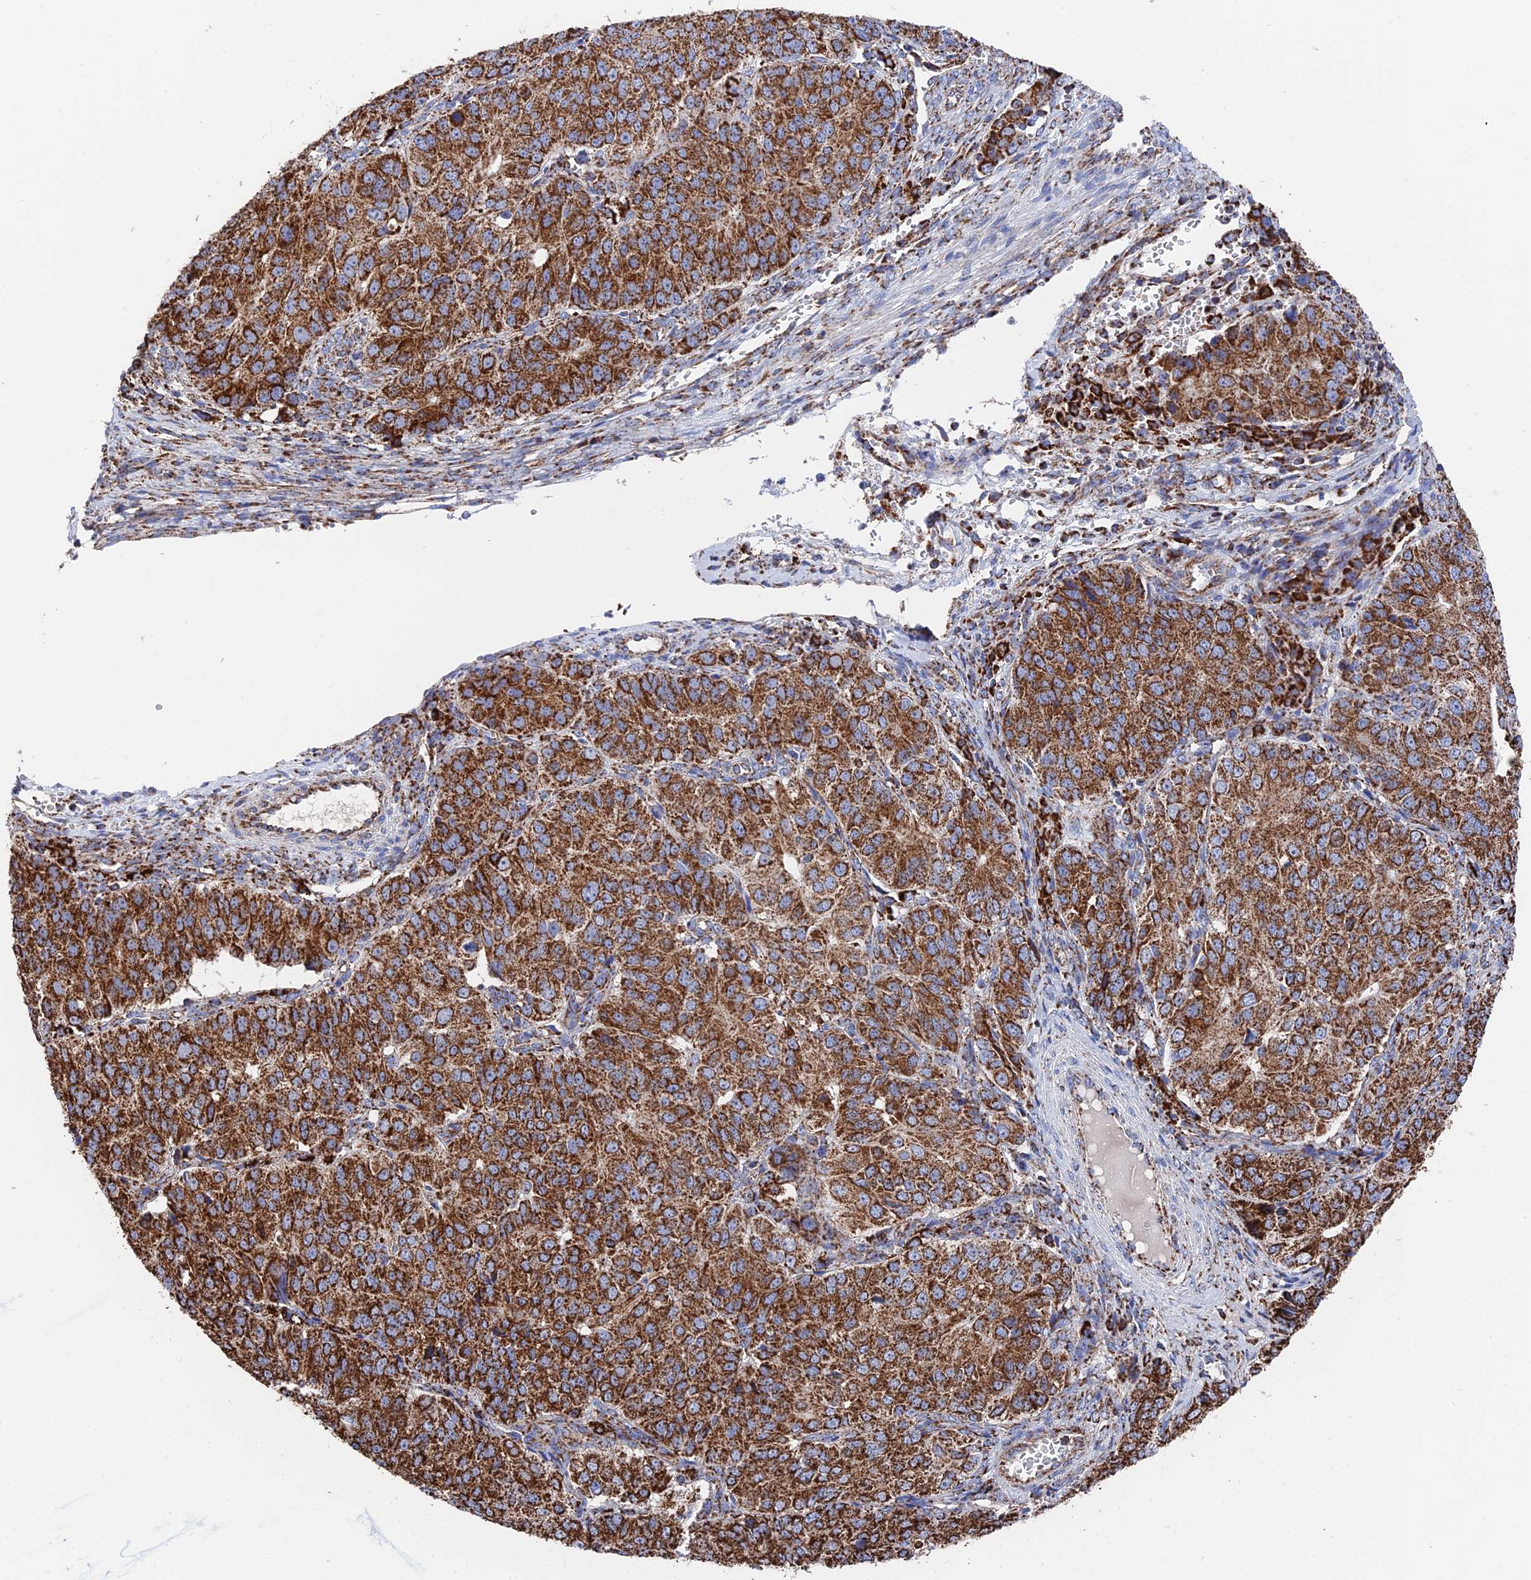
{"staining": {"intensity": "strong", "quantity": ">75%", "location": "cytoplasmic/membranous"}, "tissue": "ovarian cancer", "cell_type": "Tumor cells", "image_type": "cancer", "snomed": [{"axis": "morphology", "description": "Carcinoma, endometroid"}, {"axis": "topography", "description": "Ovary"}], "caption": "The photomicrograph exhibits staining of endometroid carcinoma (ovarian), revealing strong cytoplasmic/membranous protein positivity (brown color) within tumor cells.", "gene": "HAUS8", "patient": {"sex": "female", "age": 51}}